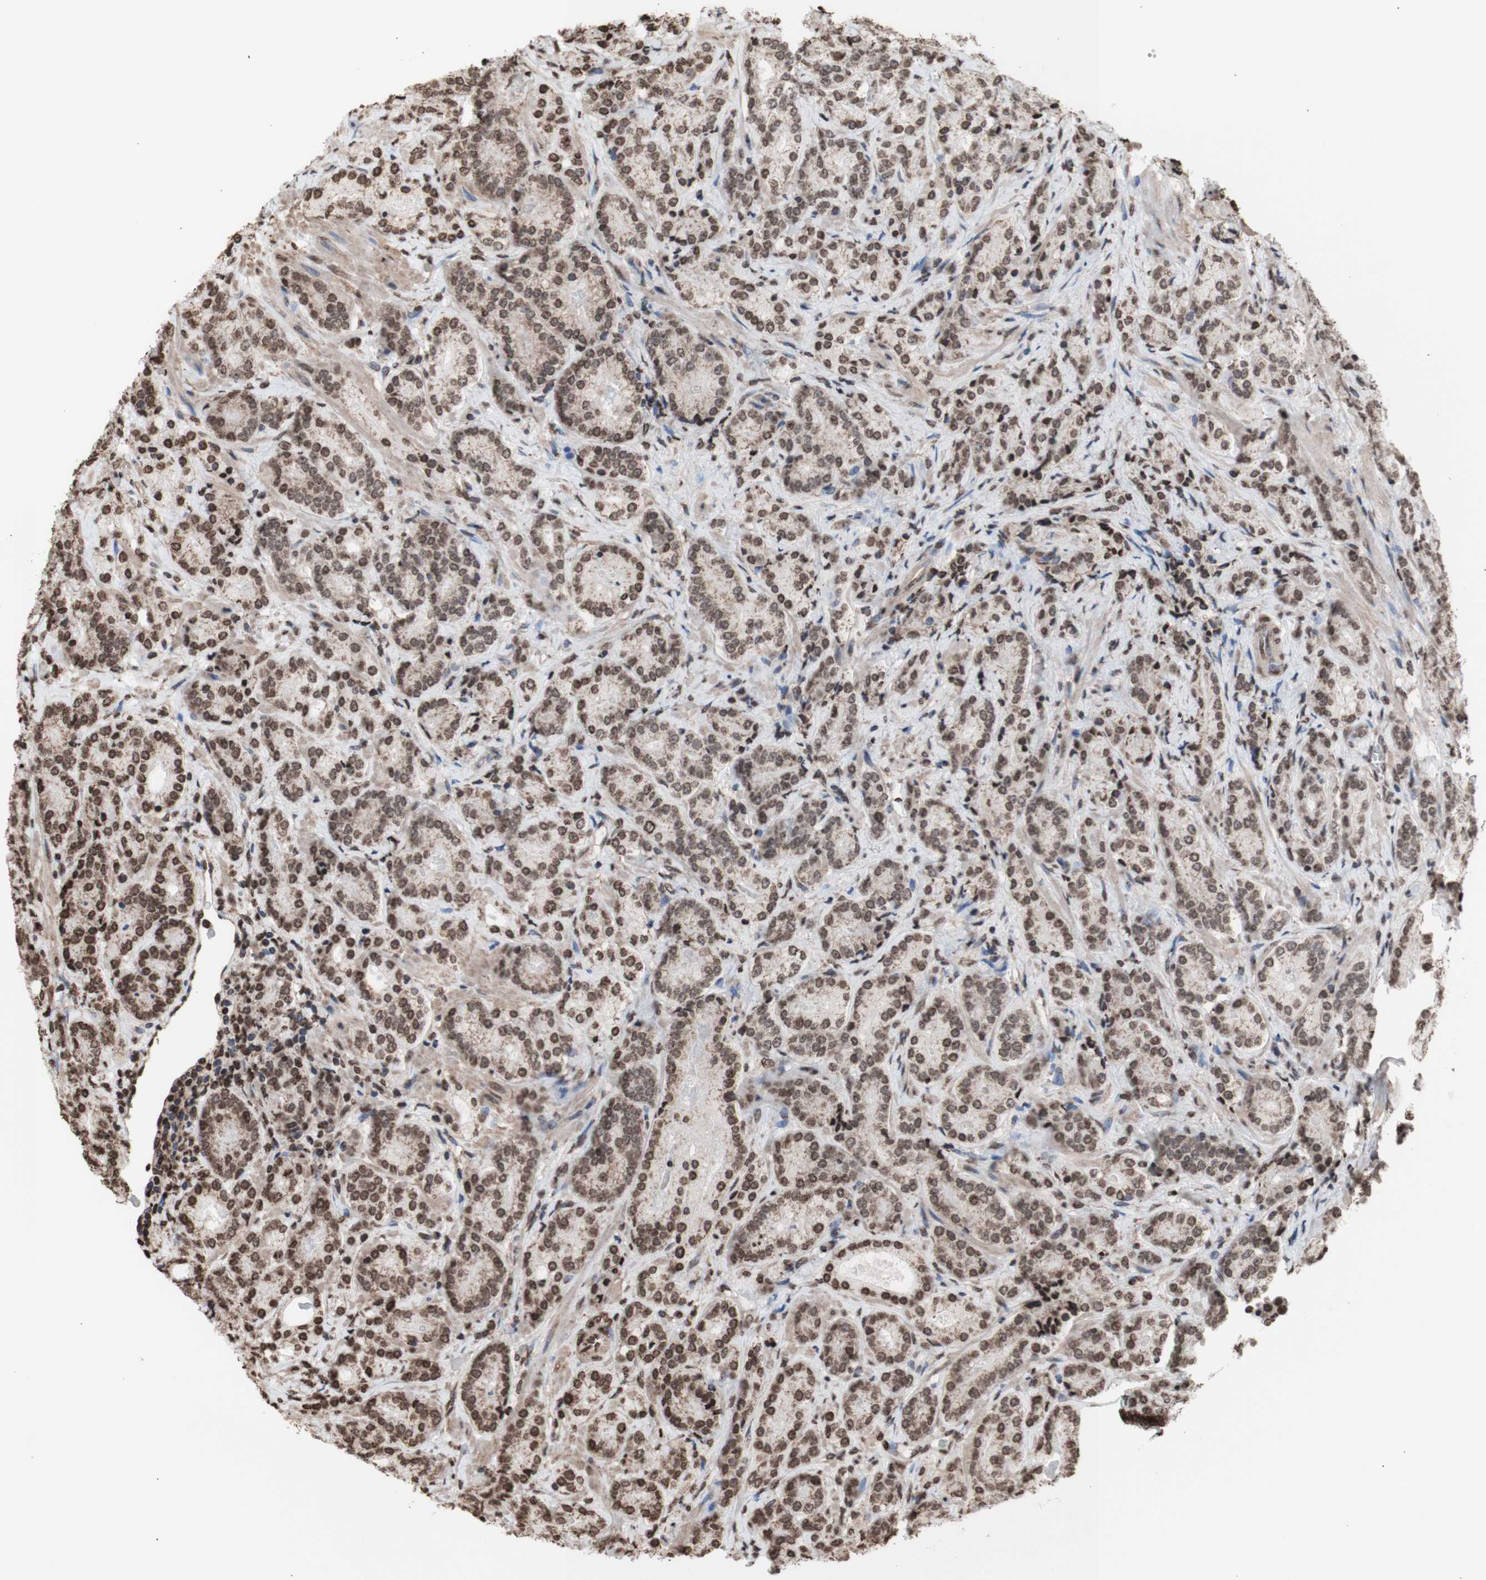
{"staining": {"intensity": "moderate", "quantity": ">75%", "location": "nuclear"}, "tissue": "prostate cancer", "cell_type": "Tumor cells", "image_type": "cancer", "snomed": [{"axis": "morphology", "description": "Adenocarcinoma, High grade"}, {"axis": "topography", "description": "Prostate"}], "caption": "Immunohistochemistry (IHC) (DAB) staining of human prostate cancer (high-grade adenocarcinoma) displays moderate nuclear protein staining in approximately >75% of tumor cells. (Brightfield microscopy of DAB IHC at high magnification).", "gene": "SNAI2", "patient": {"sex": "male", "age": 61}}